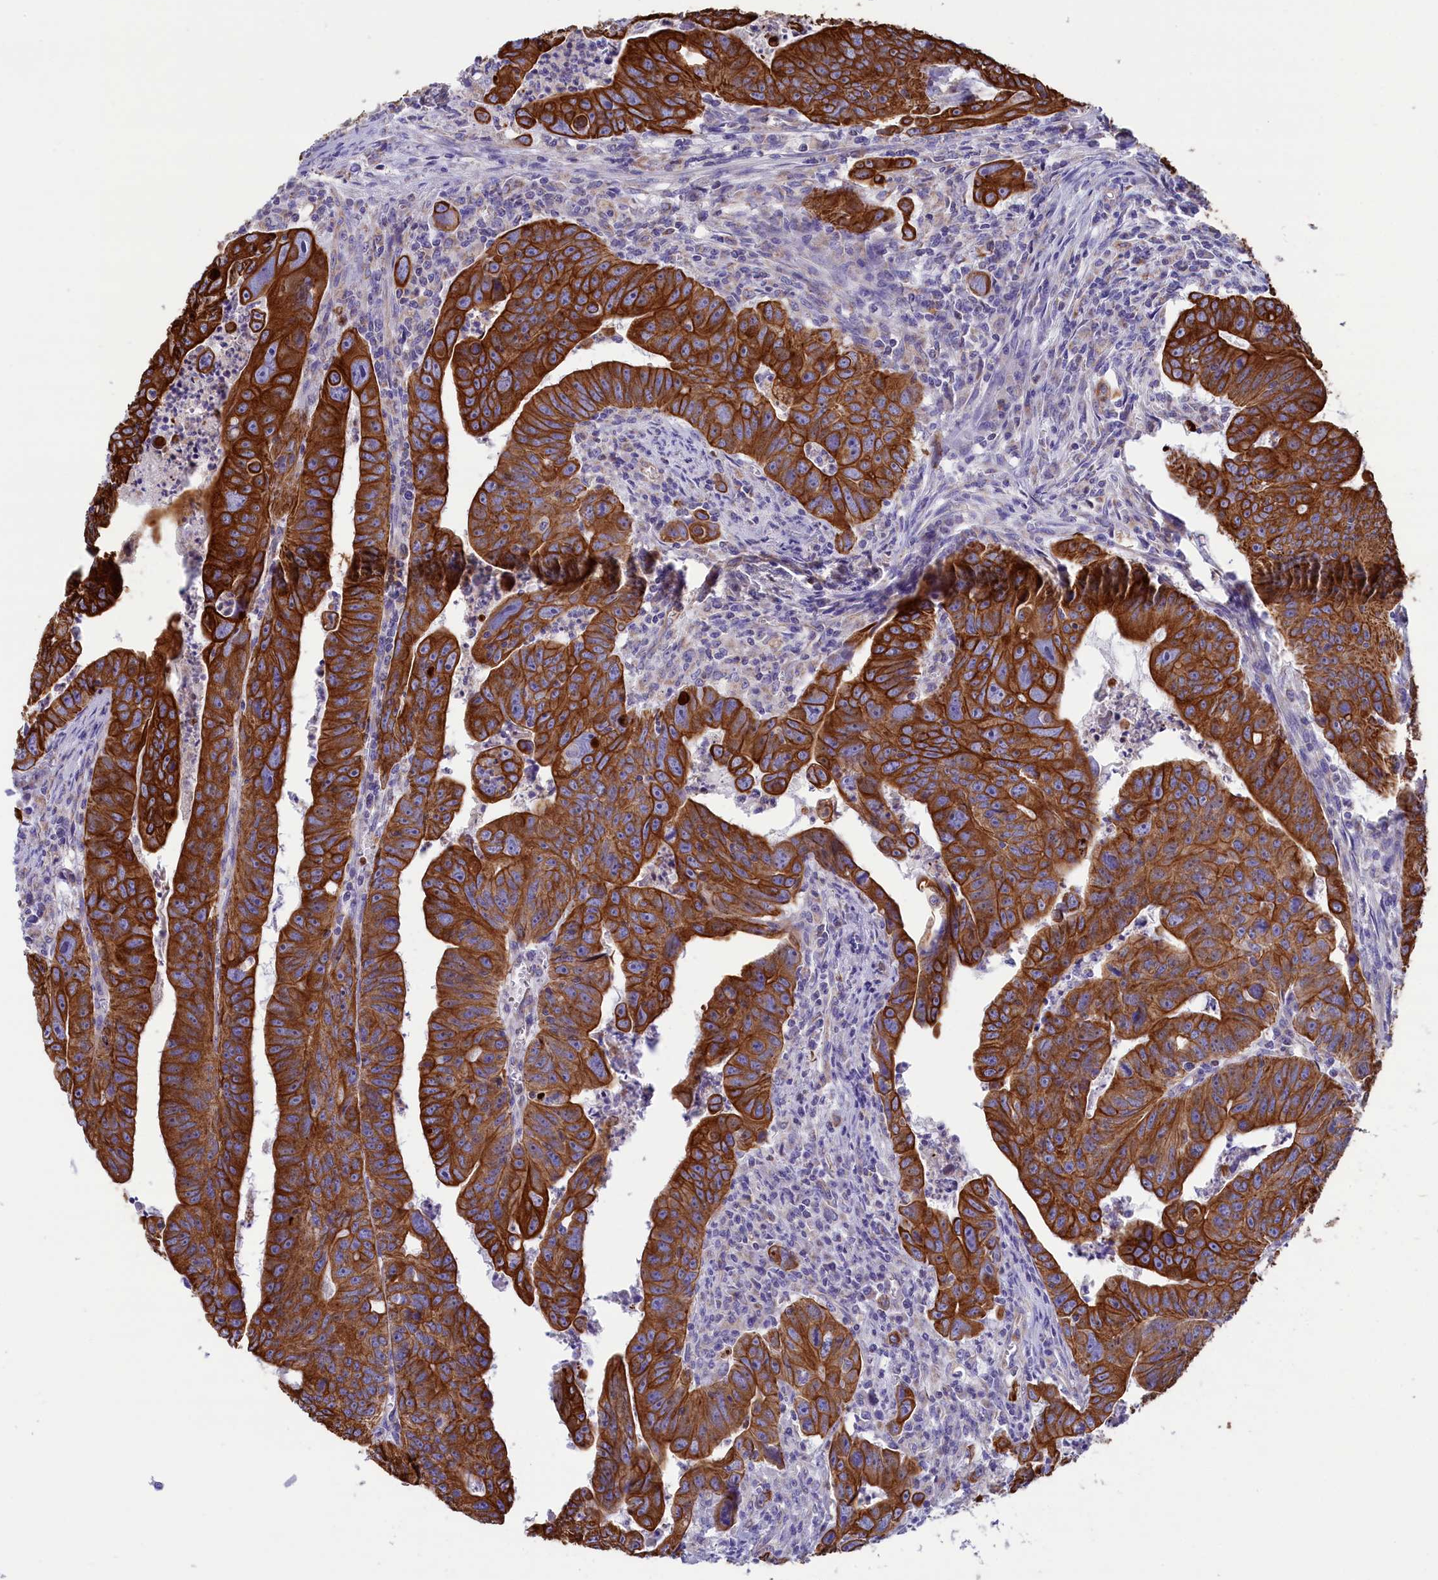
{"staining": {"intensity": "strong", "quantity": ">75%", "location": "cytoplasmic/membranous"}, "tissue": "colorectal cancer", "cell_type": "Tumor cells", "image_type": "cancer", "snomed": [{"axis": "morphology", "description": "Adenocarcinoma, NOS"}, {"axis": "topography", "description": "Rectum"}], "caption": "A high amount of strong cytoplasmic/membranous staining is present in about >75% of tumor cells in adenocarcinoma (colorectal) tissue.", "gene": "GATB", "patient": {"sex": "male", "age": 69}}